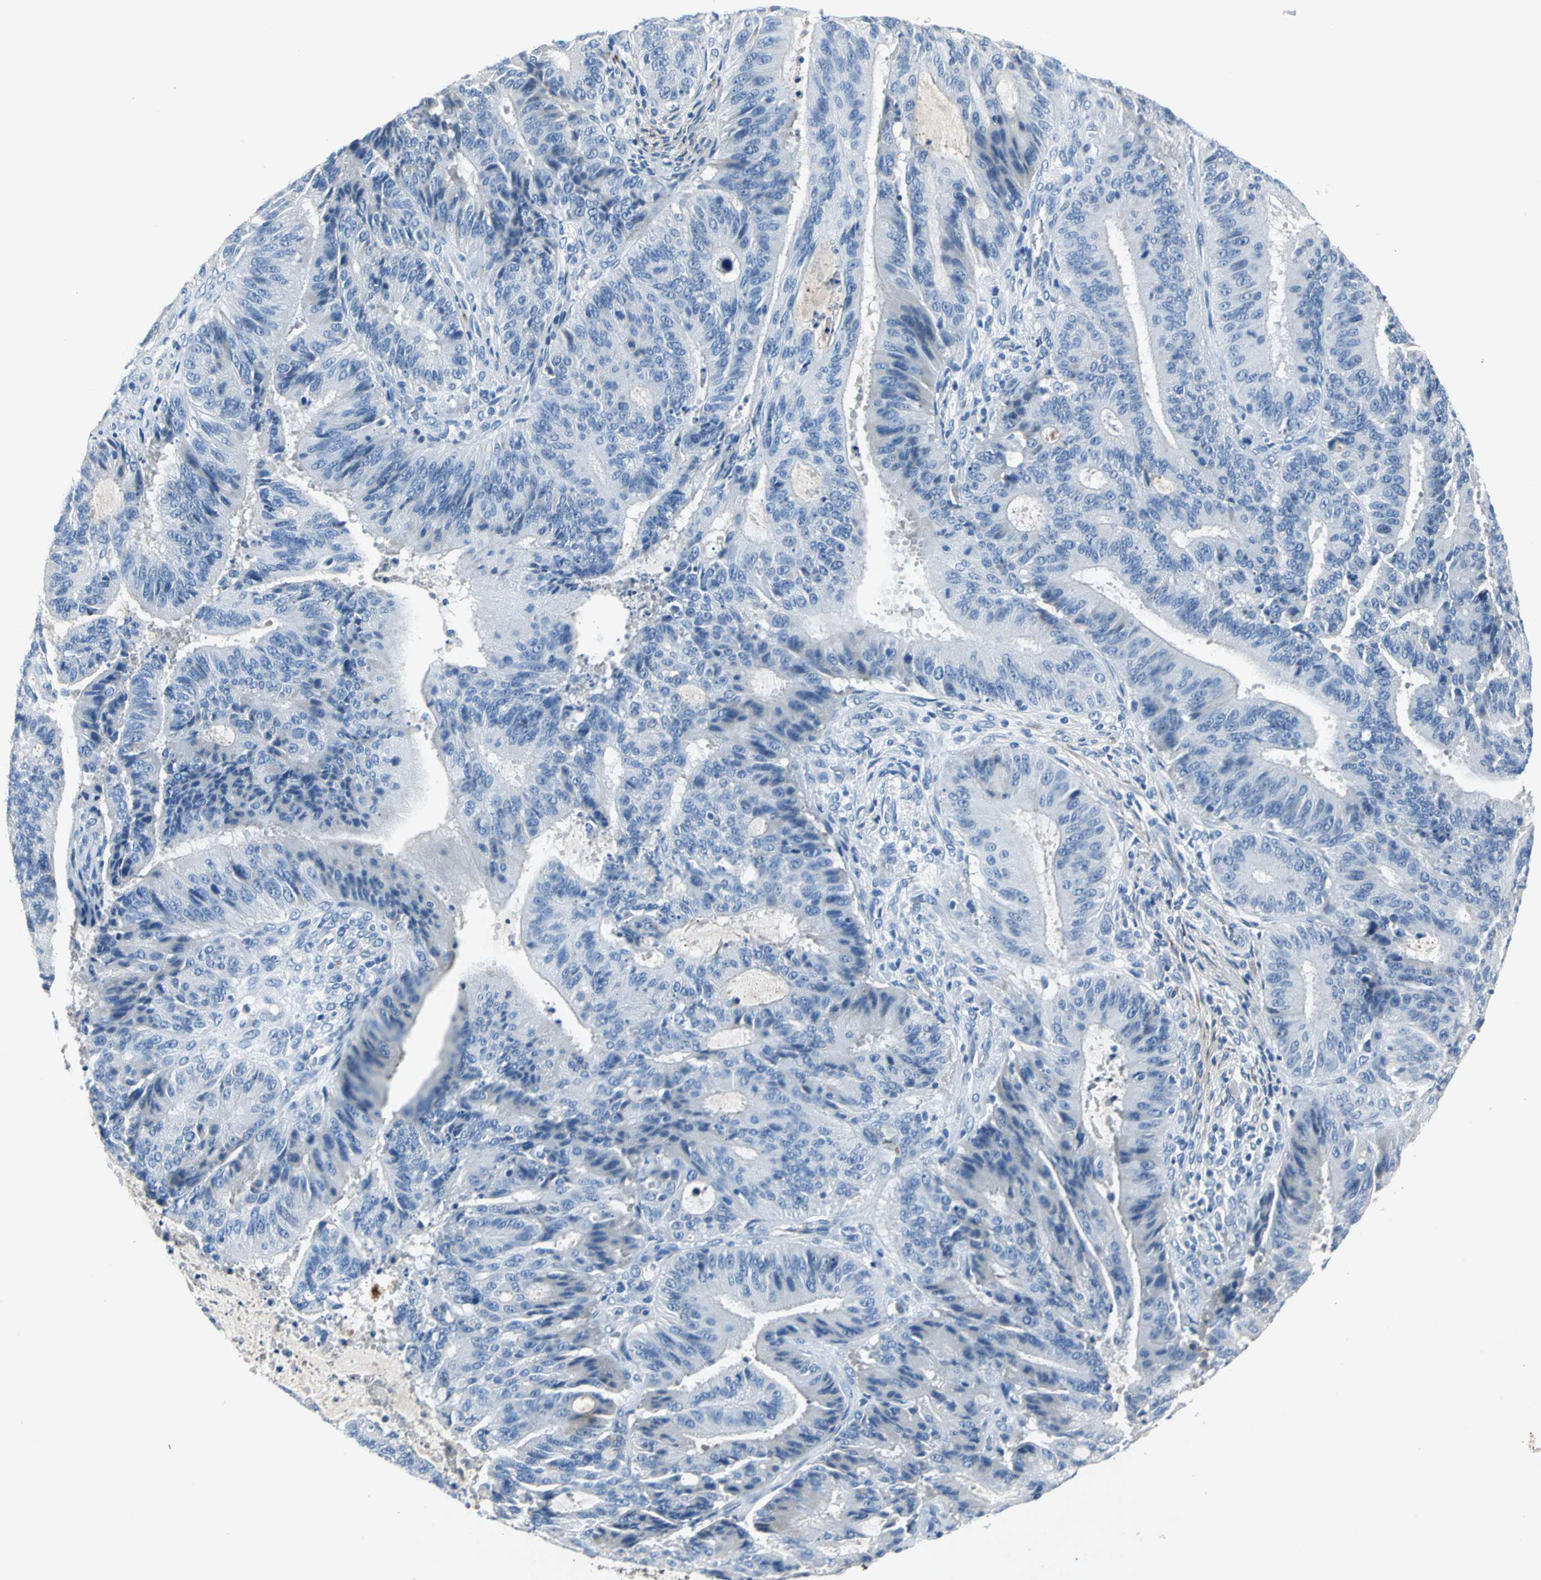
{"staining": {"intensity": "negative", "quantity": "none", "location": "none"}, "tissue": "liver cancer", "cell_type": "Tumor cells", "image_type": "cancer", "snomed": [{"axis": "morphology", "description": "Cholangiocarcinoma"}, {"axis": "topography", "description": "Liver"}], "caption": "An IHC micrograph of cholangiocarcinoma (liver) is shown. There is no staining in tumor cells of cholangiocarcinoma (liver).", "gene": "EFNB3", "patient": {"sex": "female", "age": 73}}